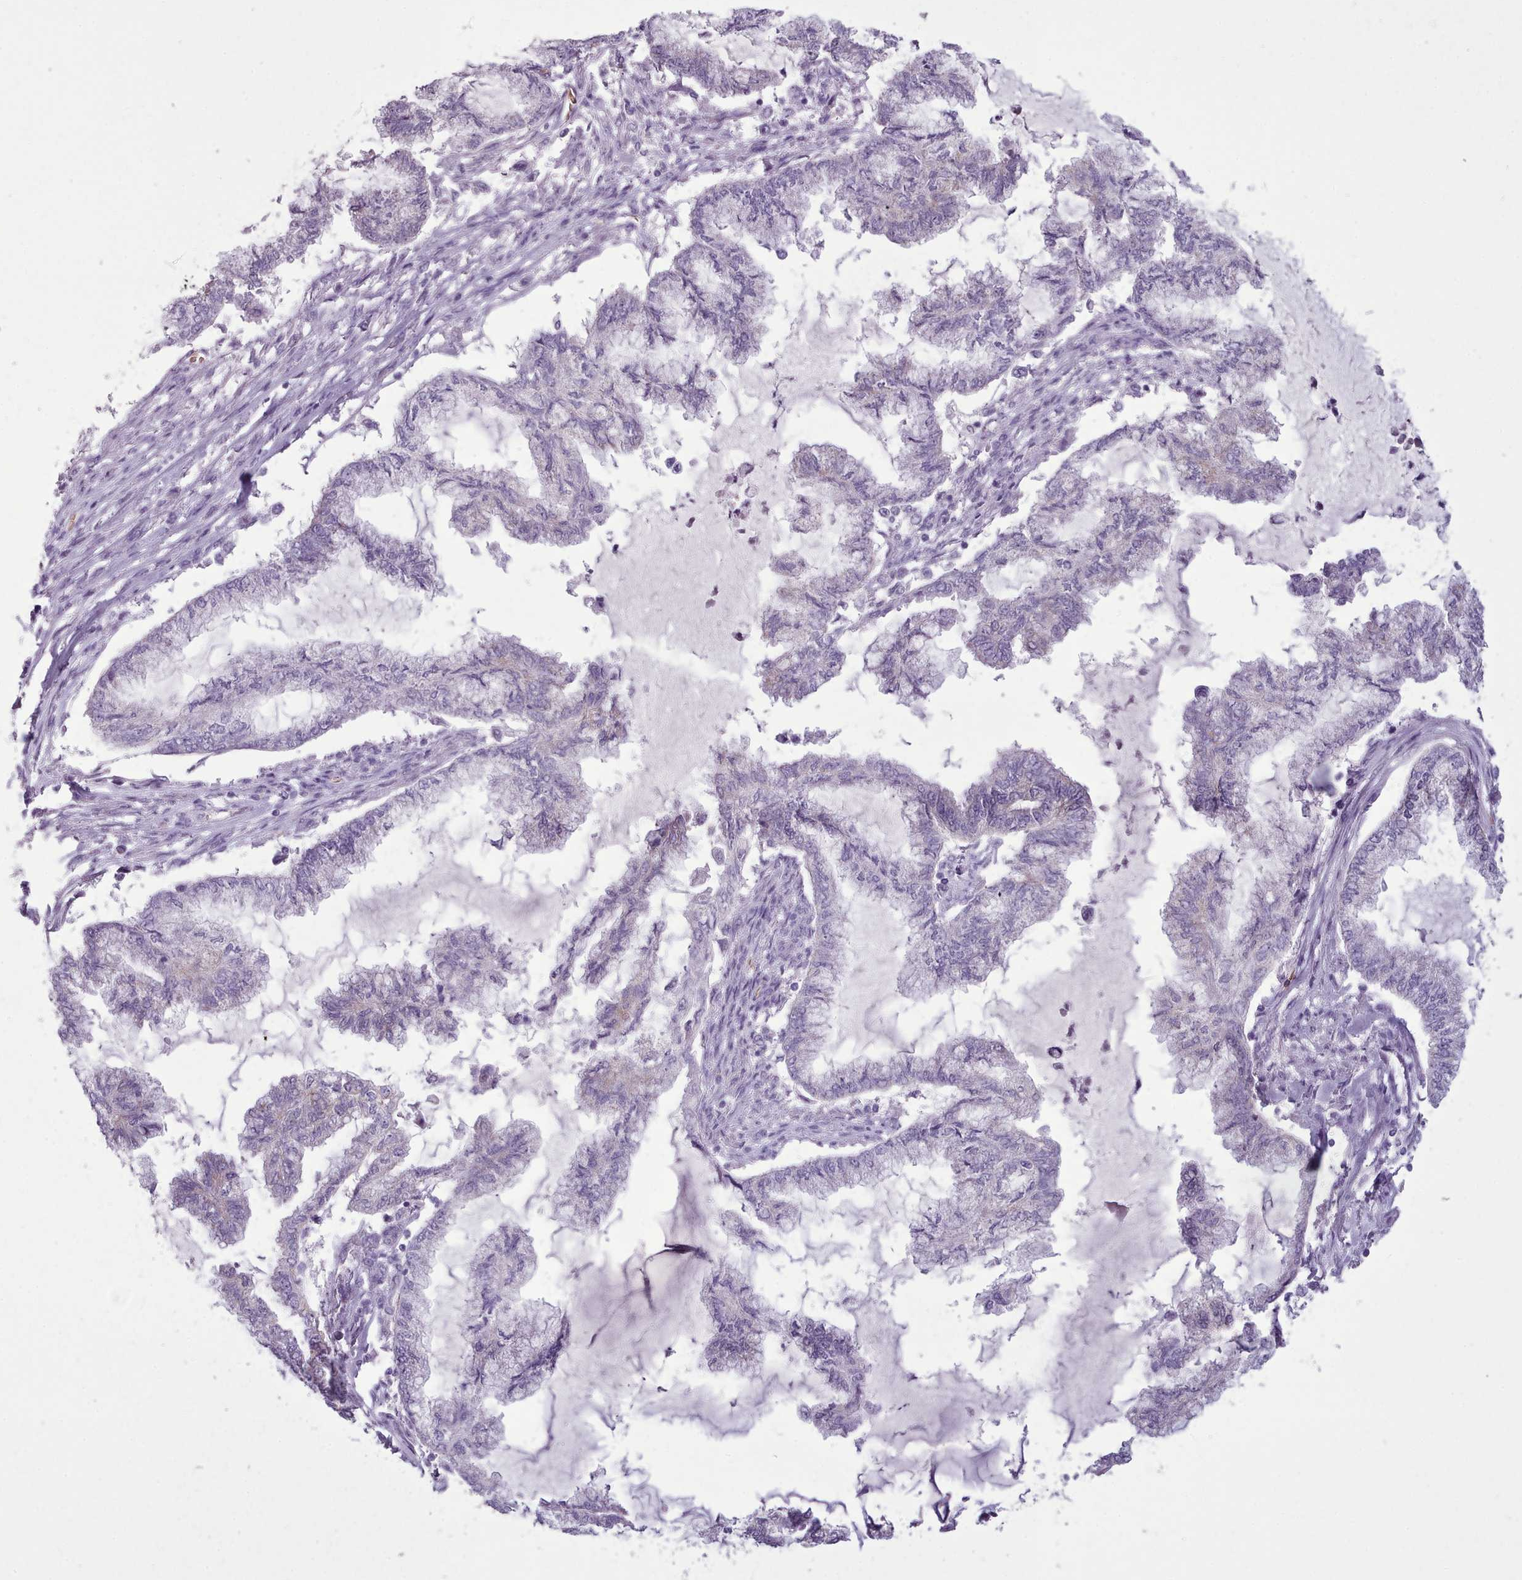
{"staining": {"intensity": "negative", "quantity": "none", "location": "none"}, "tissue": "endometrial cancer", "cell_type": "Tumor cells", "image_type": "cancer", "snomed": [{"axis": "morphology", "description": "Adenocarcinoma, NOS"}, {"axis": "topography", "description": "Endometrium"}], "caption": "The image exhibits no staining of tumor cells in adenocarcinoma (endometrial).", "gene": "AK4", "patient": {"sex": "female", "age": 86}}